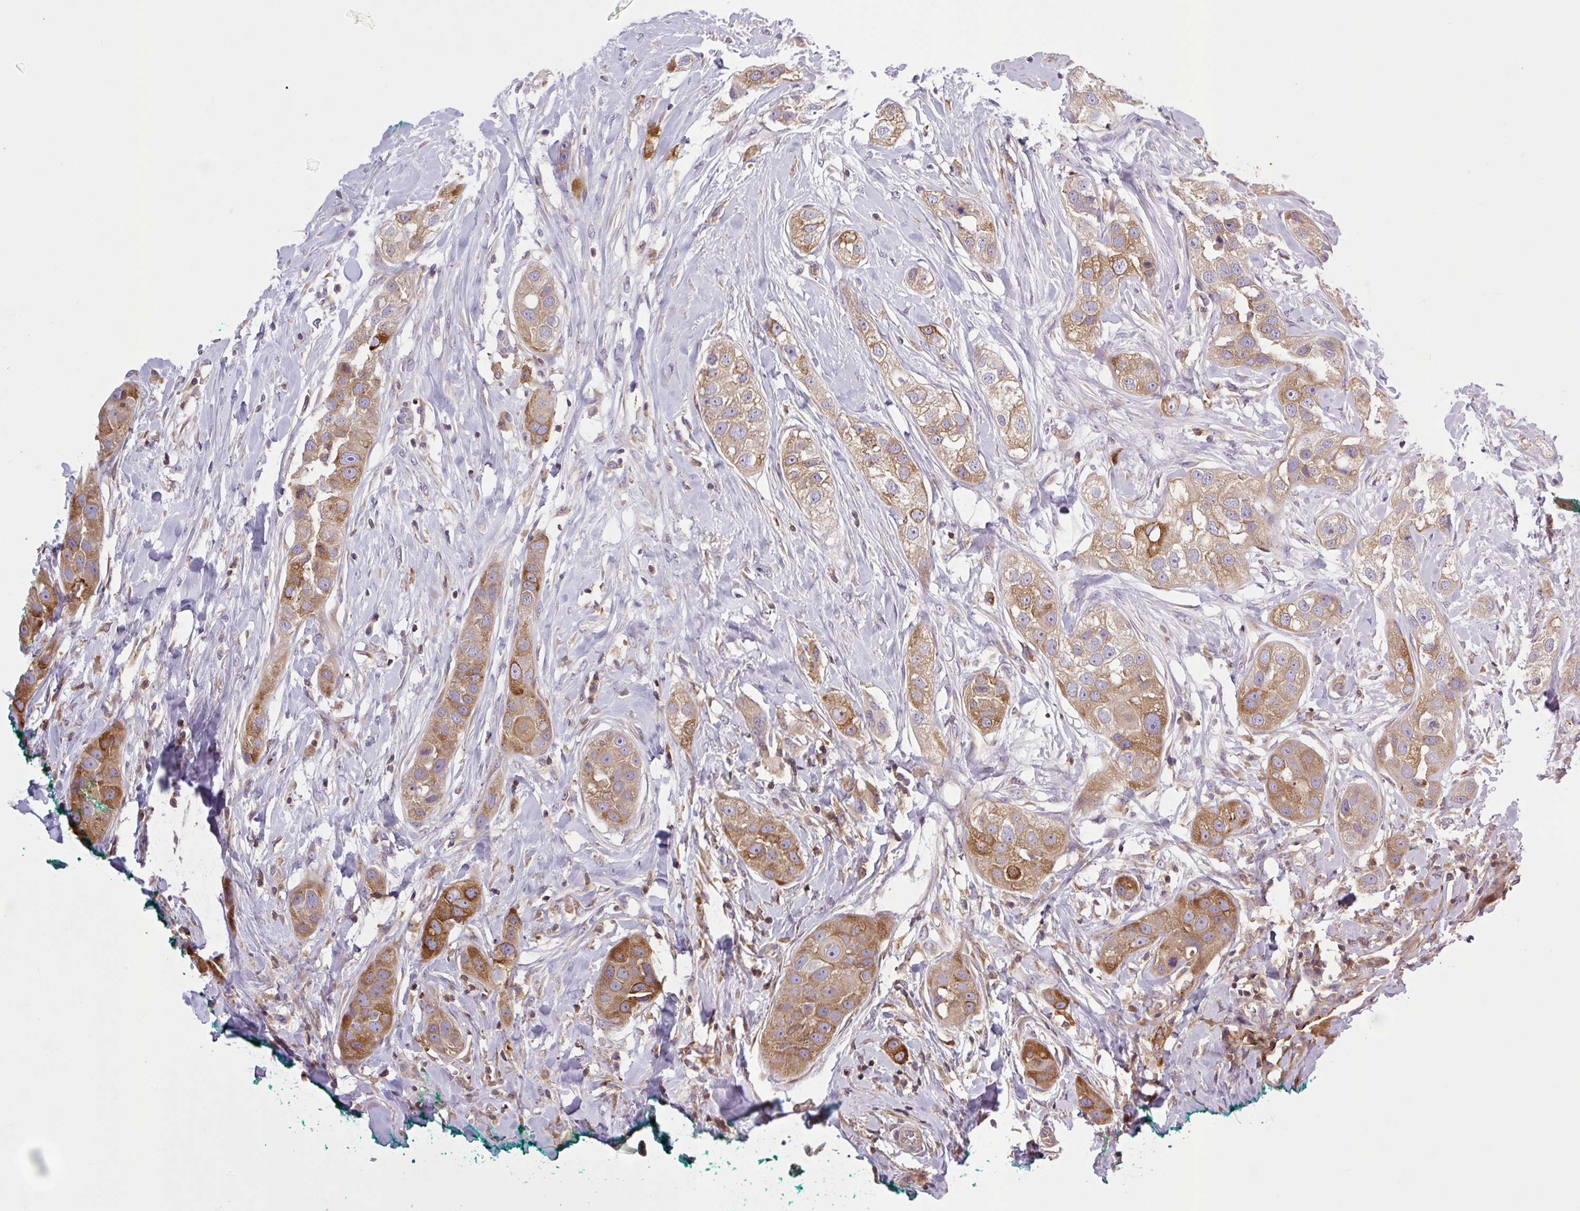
{"staining": {"intensity": "moderate", "quantity": ">75%", "location": "cytoplasmic/membranous"}, "tissue": "head and neck cancer", "cell_type": "Tumor cells", "image_type": "cancer", "snomed": [{"axis": "morphology", "description": "Normal tissue, NOS"}, {"axis": "morphology", "description": "Squamous cell carcinoma, NOS"}, {"axis": "topography", "description": "Skeletal muscle"}, {"axis": "topography", "description": "Head-Neck"}], "caption": "High-power microscopy captured an immunohistochemistry photomicrograph of head and neck cancer (squamous cell carcinoma), revealing moderate cytoplasmic/membranous positivity in about >75% of tumor cells. (DAB = brown stain, brightfield microscopy at high magnification).", "gene": "LRRC74B", "patient": {"sex": "male", "age": 51}}